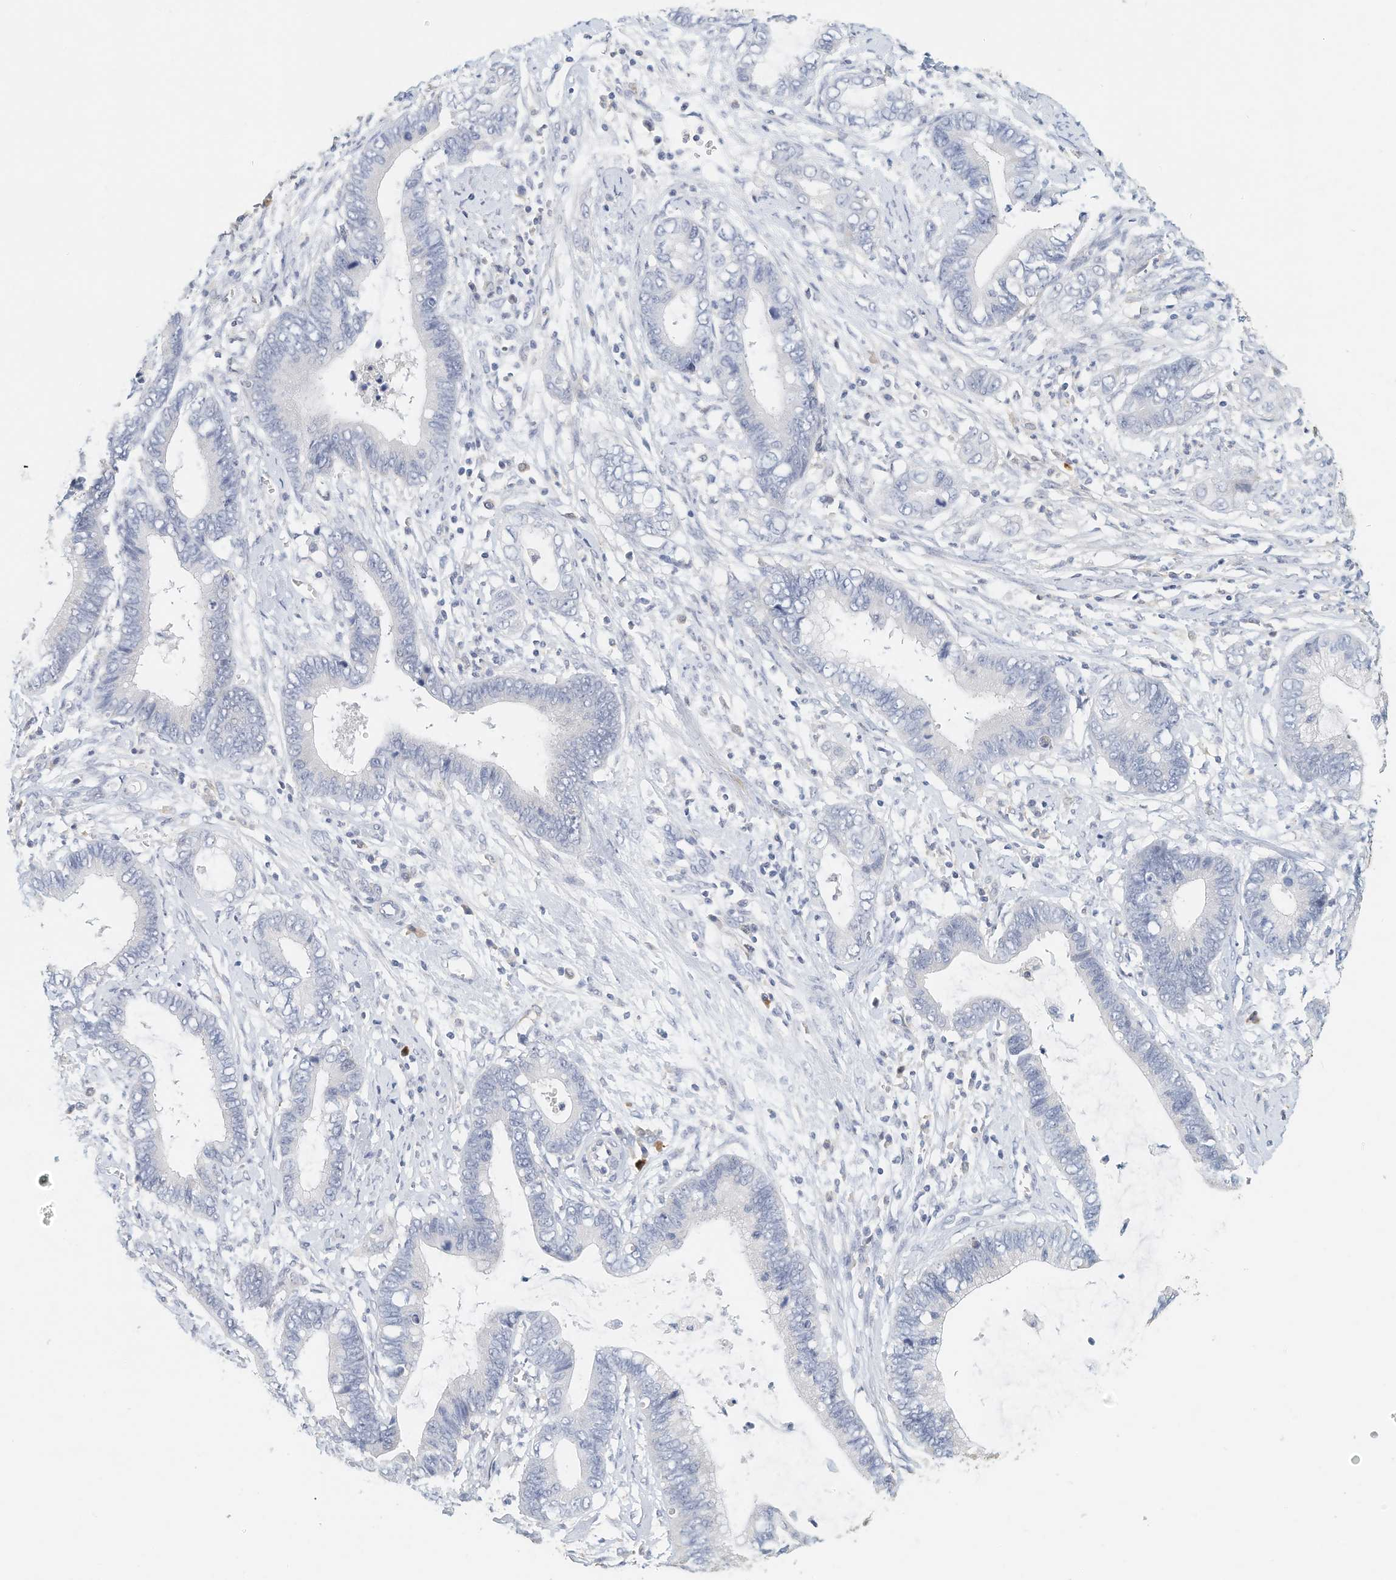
{"staining": {"intensity": "negative", "quantity": "none", "location": "none"}, "tissue": "cervical cancer", "cell_type": "Tumor cells", "image_type": "cancer", "snomed": [{"axis": "morphology", "description": "Adenocarcinoma, NOS"}, {"axis": "topography", "description": "Cervix"}], "caption": "The micrograph shows no significant staining in tumor cells of cervical cancer (adenocarcinoma).", "gene": "MICAL1", "patient": {"sex": "female", "age": 44}}